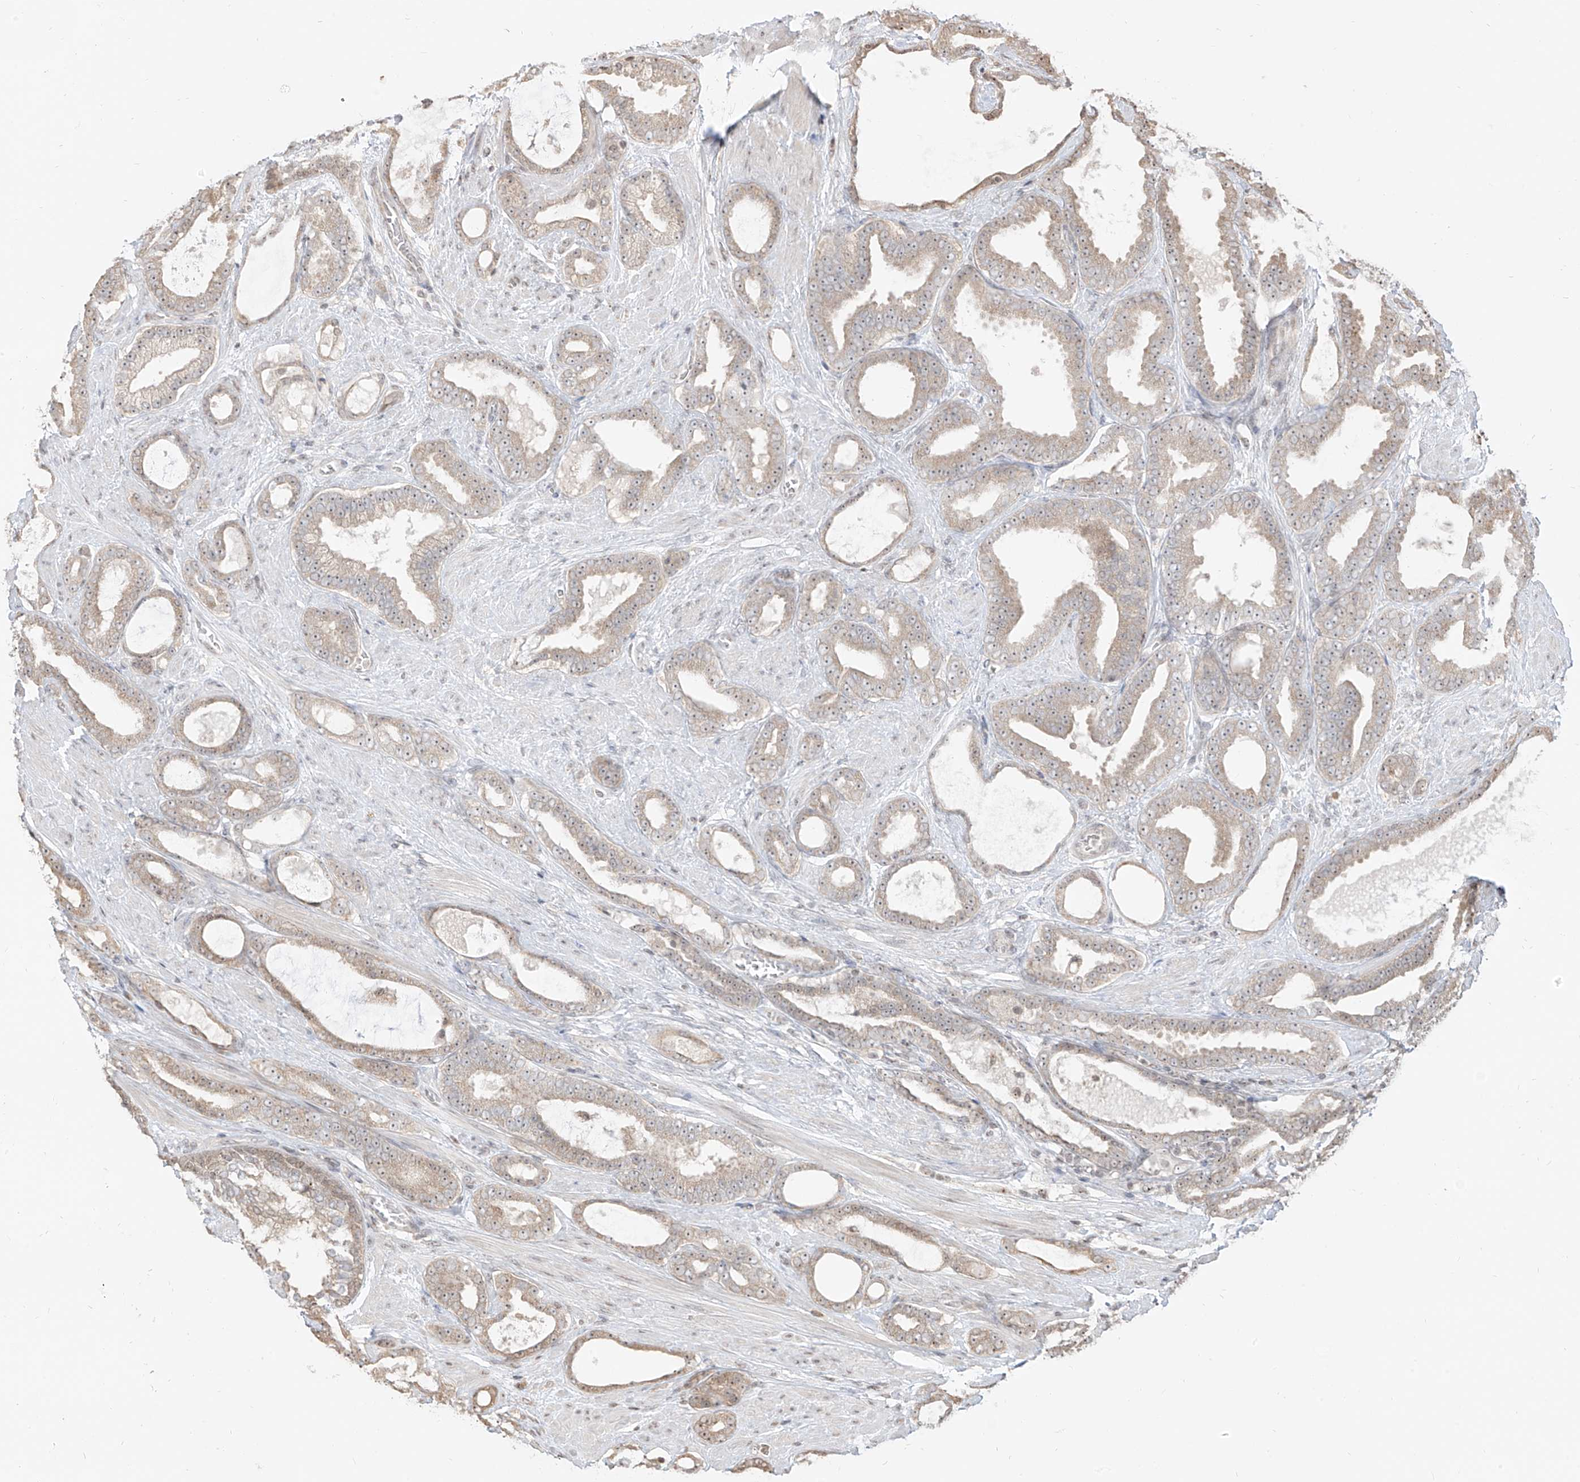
{"staining": {"intensity": "weak", "quantity": "<25%", "location": "cytoplasmic/membranous,nuclear"}, "tissue": "prostate cancer", "cell_type": "Tumor cells", "image_type": "cancer", "snomed": [{"axis": "morphology", "description": "Adenocarcinoma, High grade"}, {"axis": "topography", "description": "Prostate"}], "caption": "An immunohistochemistry photomicrograph of prostate cancer (high-grade adenocarcinoma) is shown. There is no staining in tumor cells of prostate cancer (high-grade adenocarcinoma).", "gene": "VMP1", "patient": {"sex": "male", "age": 60}}